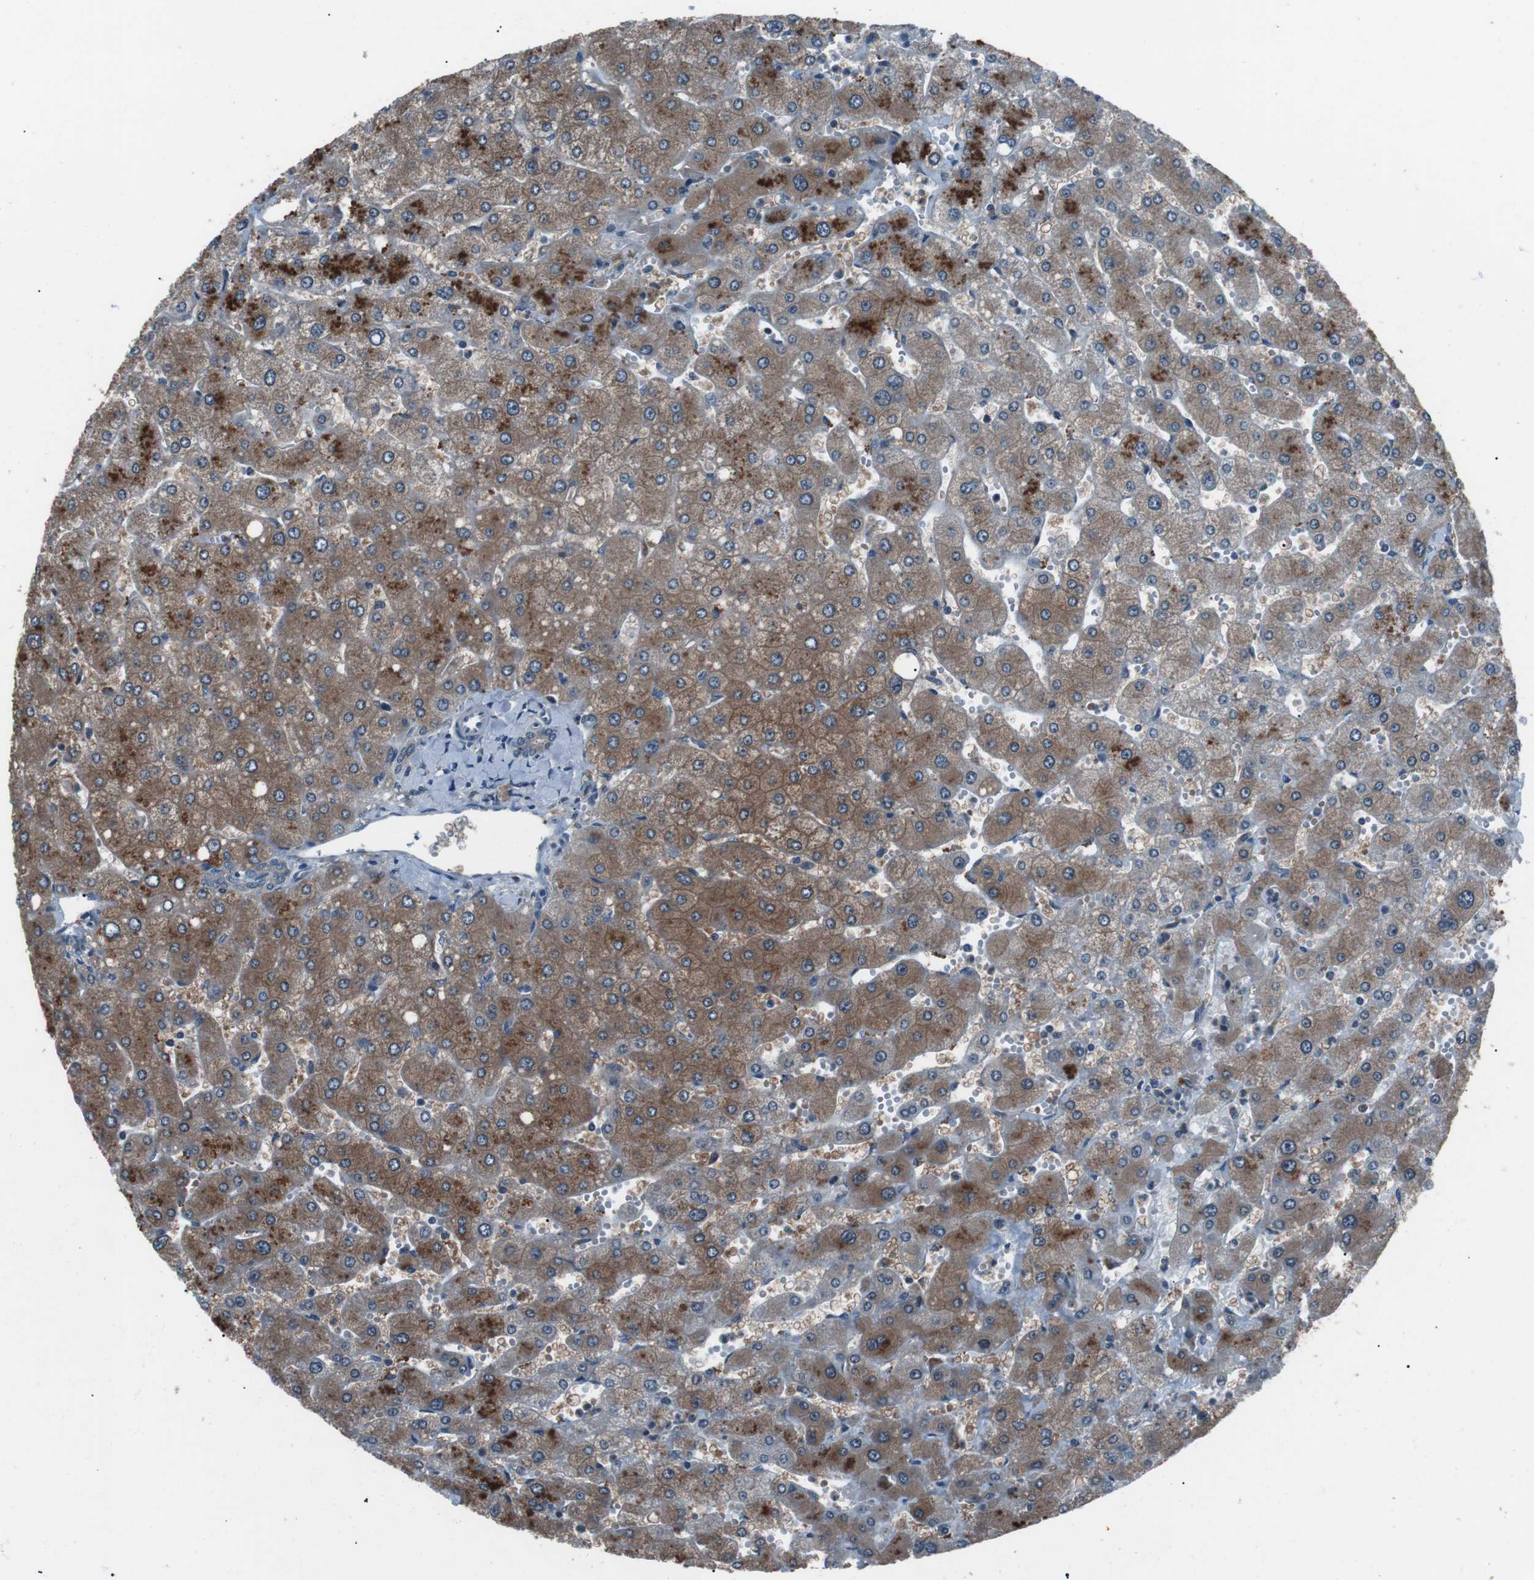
{"staining": {"intensity": "weak", "quantity": "25%-75%", "location": "nuclear"}, "tissue": "liver", "cell_type": "Cholangiocytes", "image_type": "normal", "snomed": [{"axis": "morphology", "description": "Normal tissue, NOS"}, {"axis": "topography", "description": "Liver"}], "caption": "A high-resolution micrograph shows immunohistochemistry staining of benign liver, which displays weak nuclear expression in approximately 25%-75% of cholangiocytes. (DAB IHC, brown staining for protein, blue staining for nuclei).", "gene": "LRIG2", "patient": {"sex": "male", "age": 55}}